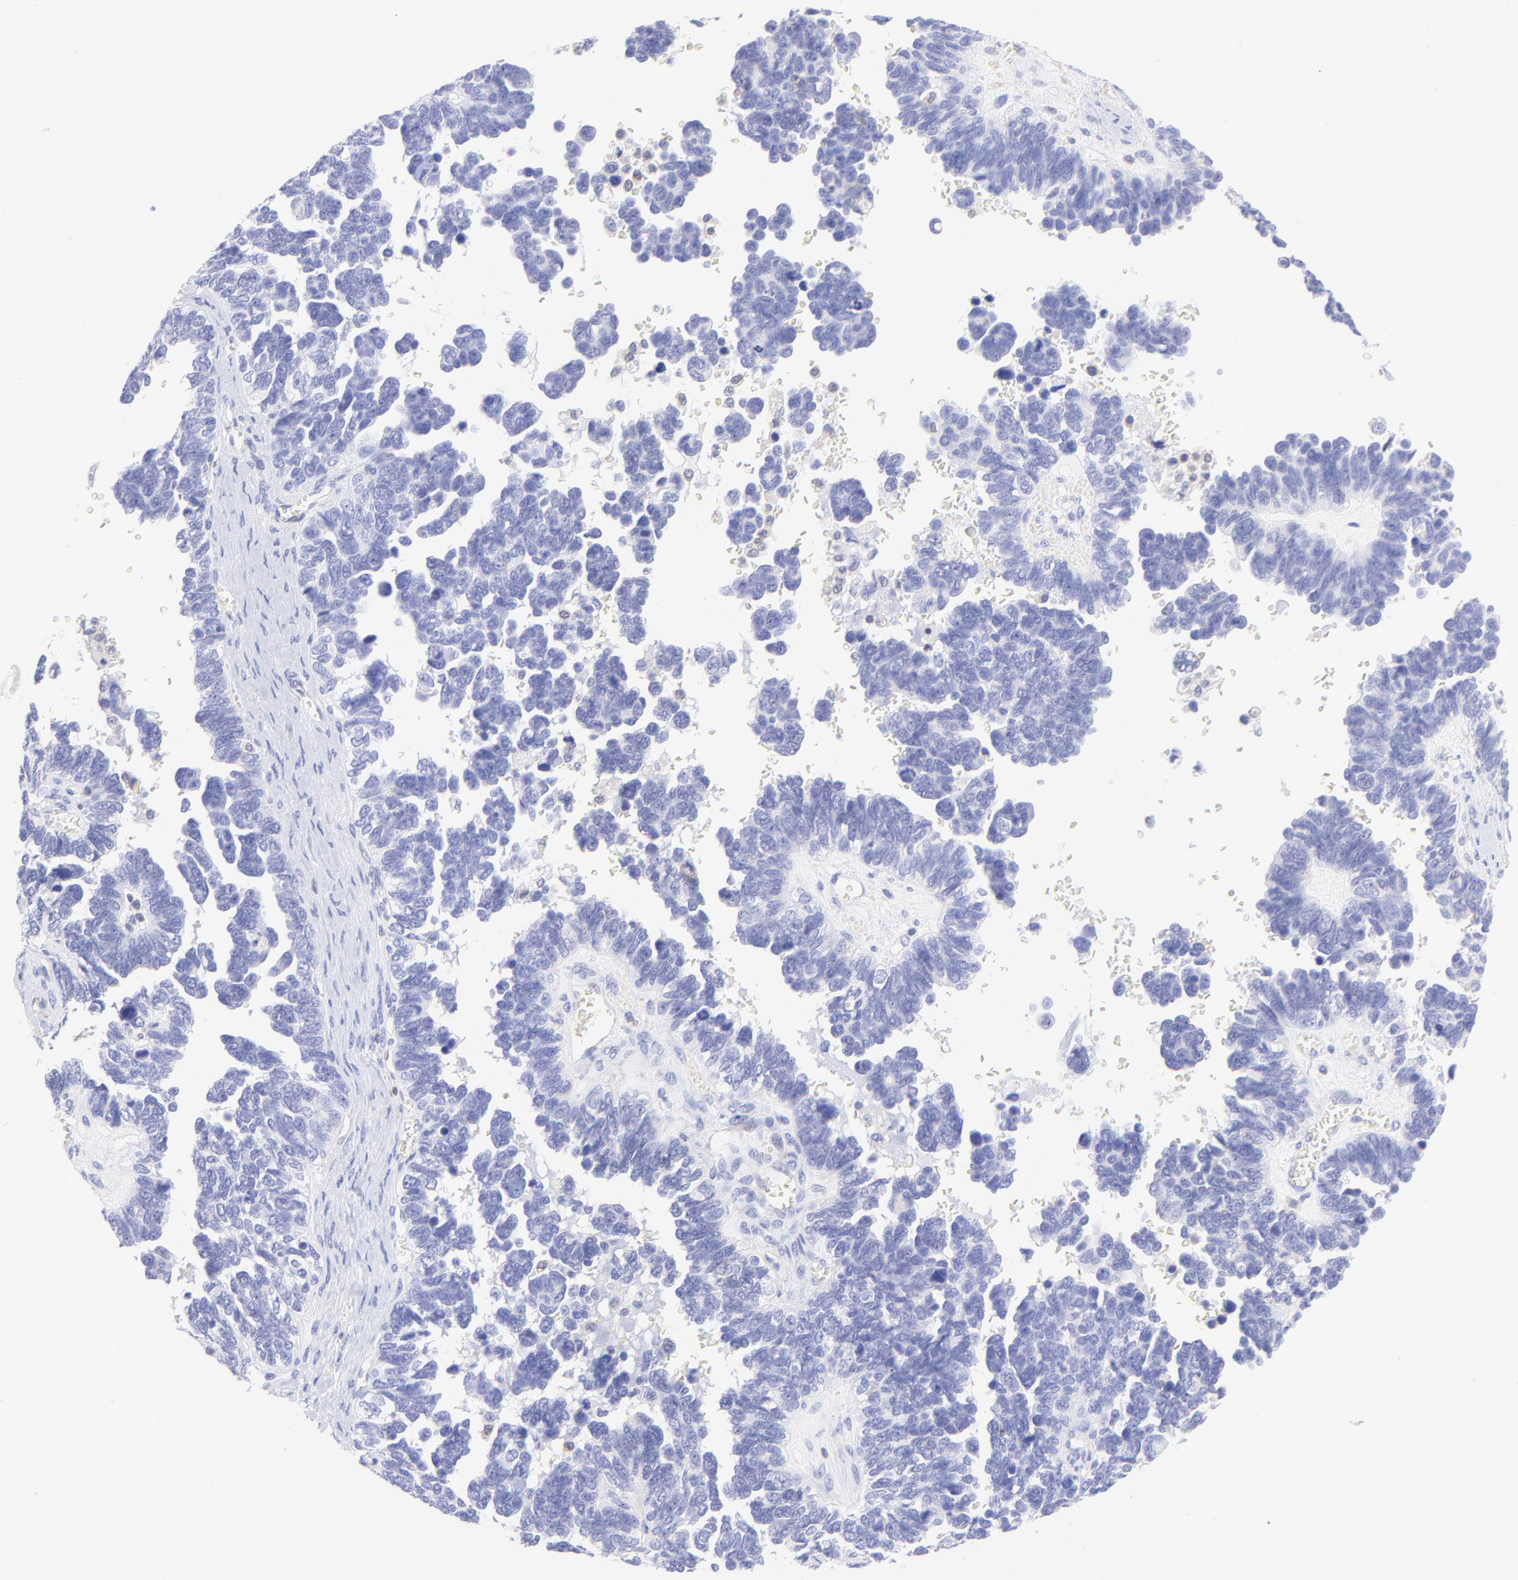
{"staining": {"intensity": "negative", "quantity": "none", "location": "none"}, "tissue": "ovarian cancer", "cell_type": "Tumor cells", "image_type": "cancer", "snomed": [{"axis": "morphology", "description": "Cystadenocarcinoma, serous, NOS"}, {"axis": "topography", "description": "Ovary"}], "caption": "The photomicrograph reveals no staining of tumor cells in serous cystadenocarcinoma (ovarian).", "gene": "IRAG2", "patient": {"sex": "female", "age": 69}}